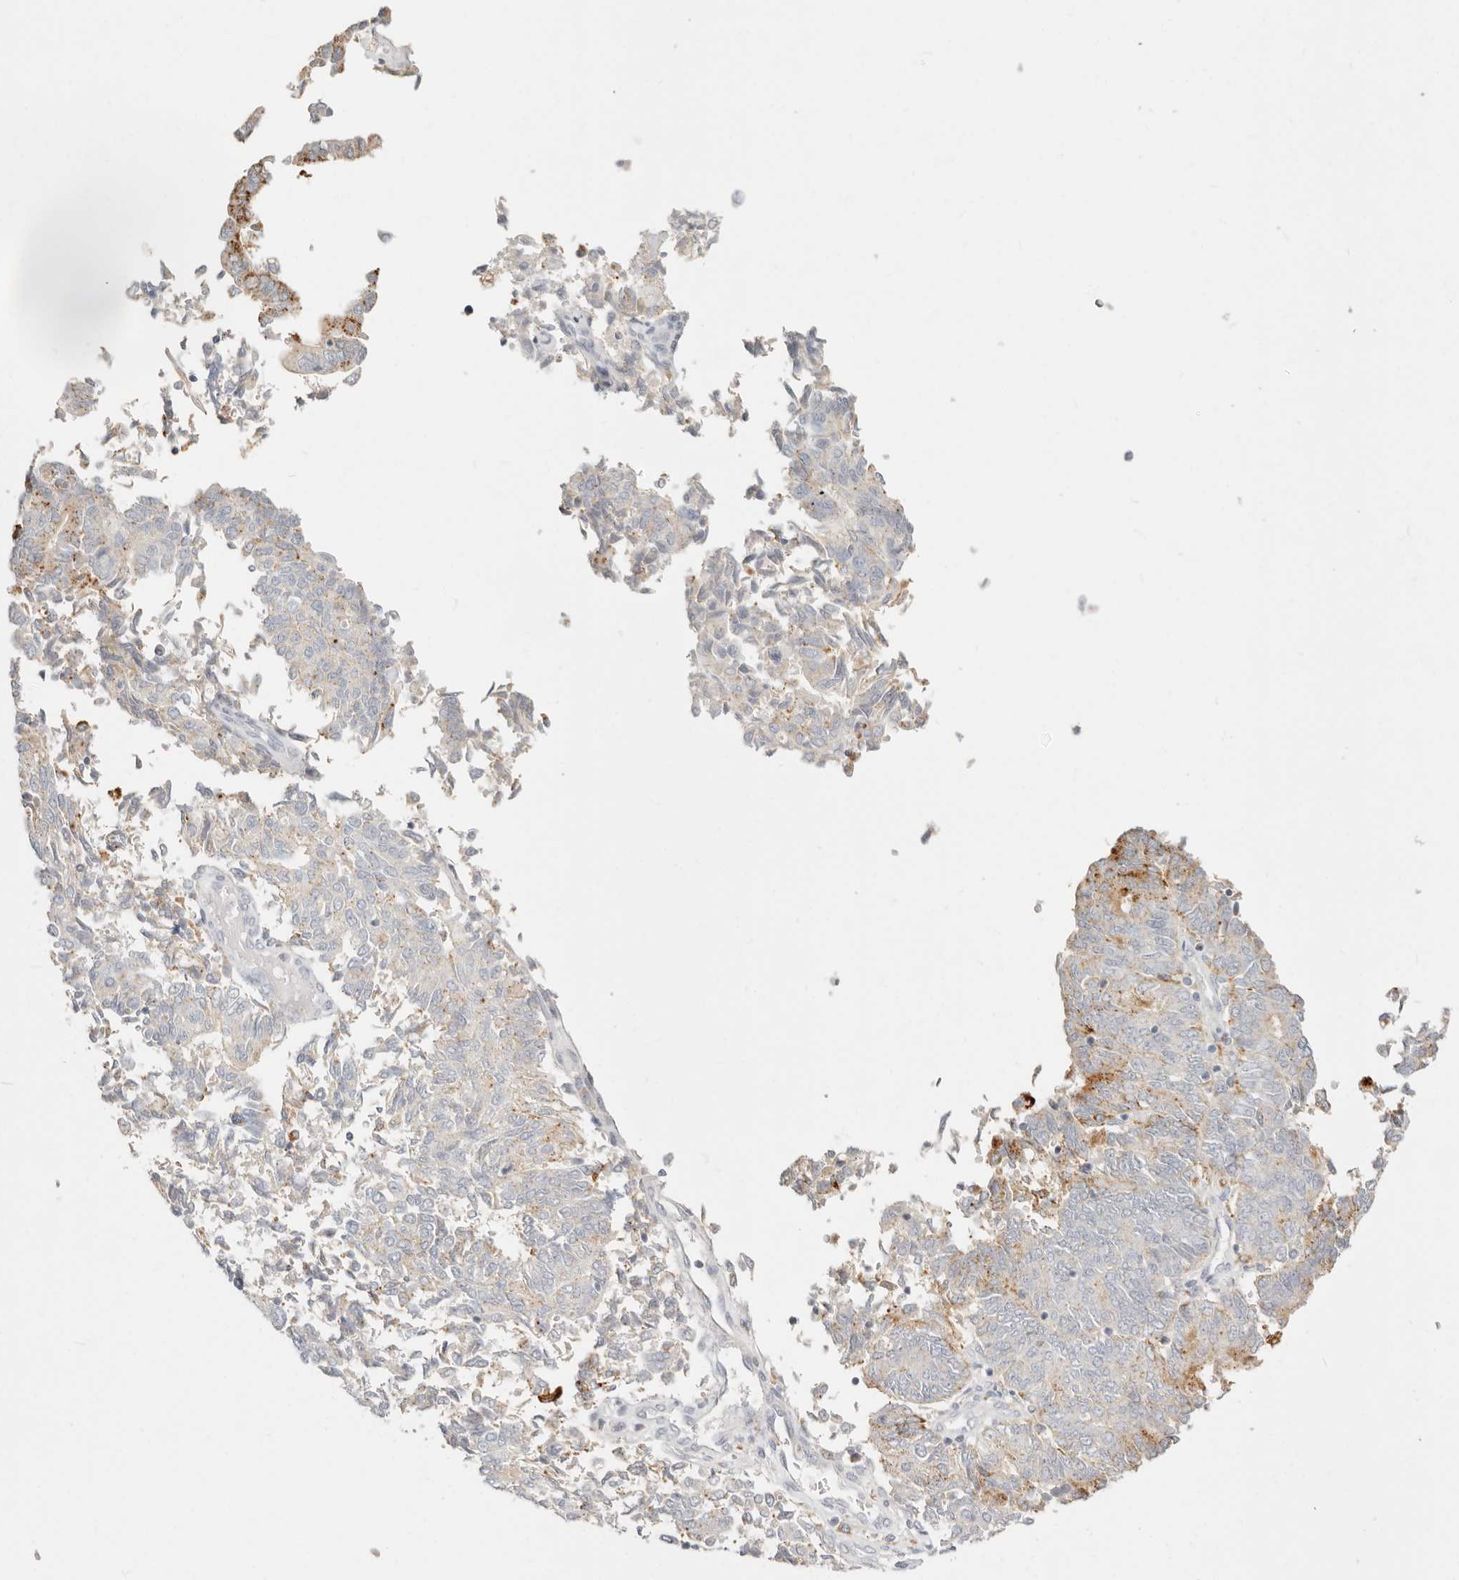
{"staining": {"intensity": "moderate", "quantity": "<25%", "location": "cytoplasmic/membranous"}, "tissue": "endometrial cancer", "cell_type": "Tumor cells", "image_type": "cancer", "snomed": [{"axis": "morphology", "description": "Adenocarcinoma, NOS"}, {"axis": "topography", "description": "Endometrium"}], "caption": "Brown immunohistochemical staining in endometrial adenocarcinoma exhibits moderate cytoplasmic/membranous positivity in about <25% of tumor cells. The protein of interest is stained brown, and the nuclei are stained in blue (DAB (3,3'-diaminobenzidine) IHC with brightfield microscopy, high magnification).", "gene": "RNASET2", "patient": {"sex": "female", "age": 80}}